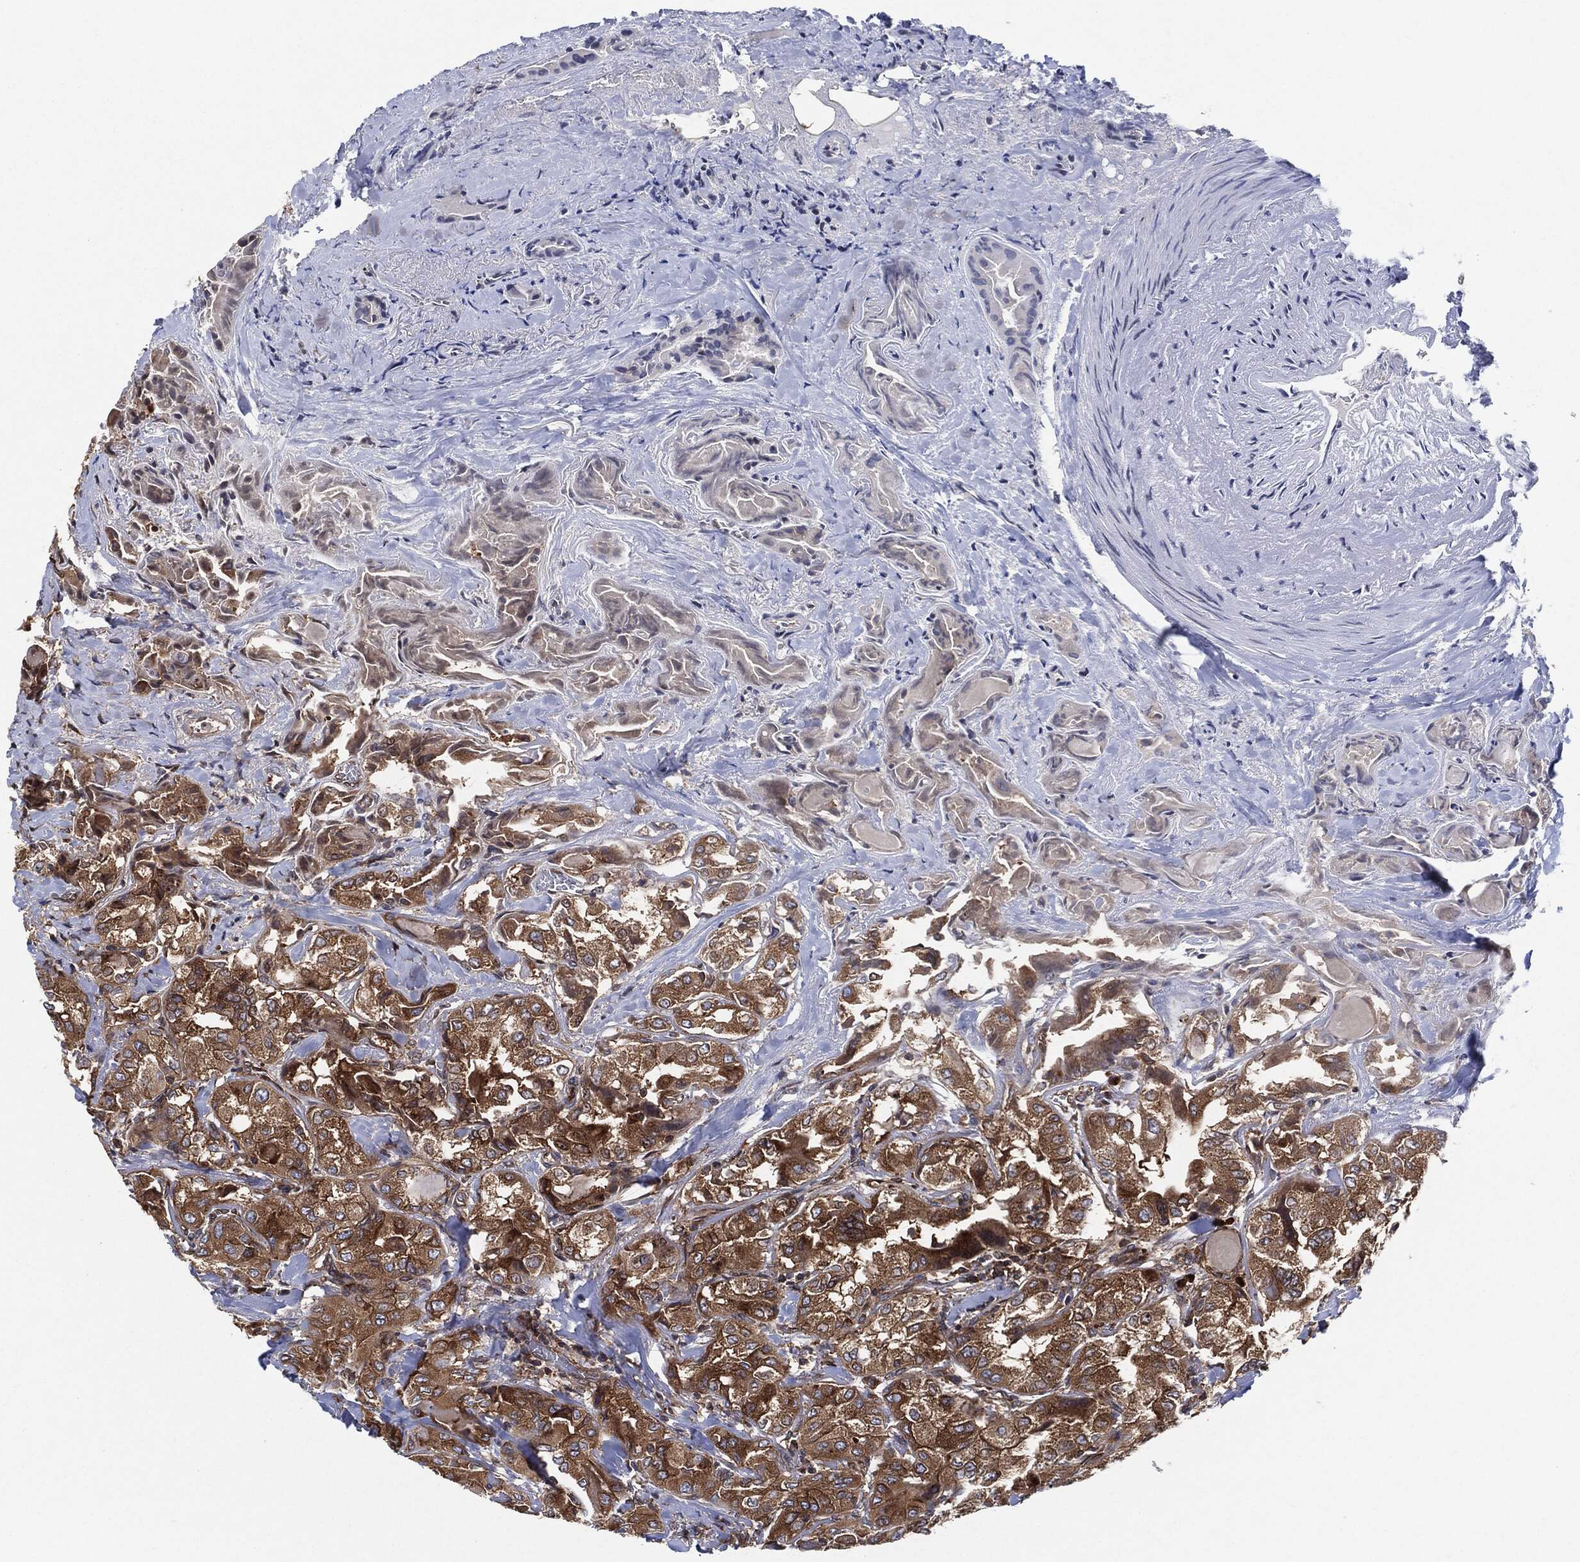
{"staining": {"intensity": "moderate", "quantity": ">75%", "location": "cytoplasmic/membranous"}, "tissue": "thyroid cancer", "cell_type": "Tumor cells", "image_type": "cancer", "snomed": [{"axis": "morphology", "description": "Normal tissue, NOS"}, {"axis": "morphology", "description": "Papillary adenocarcinoma, NOS"}, {"axis": "topography", "description": "Thyroid gland"}], "caption": "Moderate cytoplasmic/membranous protein expression is identified in approximately >75% of tumor cells in thyroid cancer (papillary adenocarcinoma).", "gene": "EIF2S2", "patient": {"sex": "female", "age": 66}}